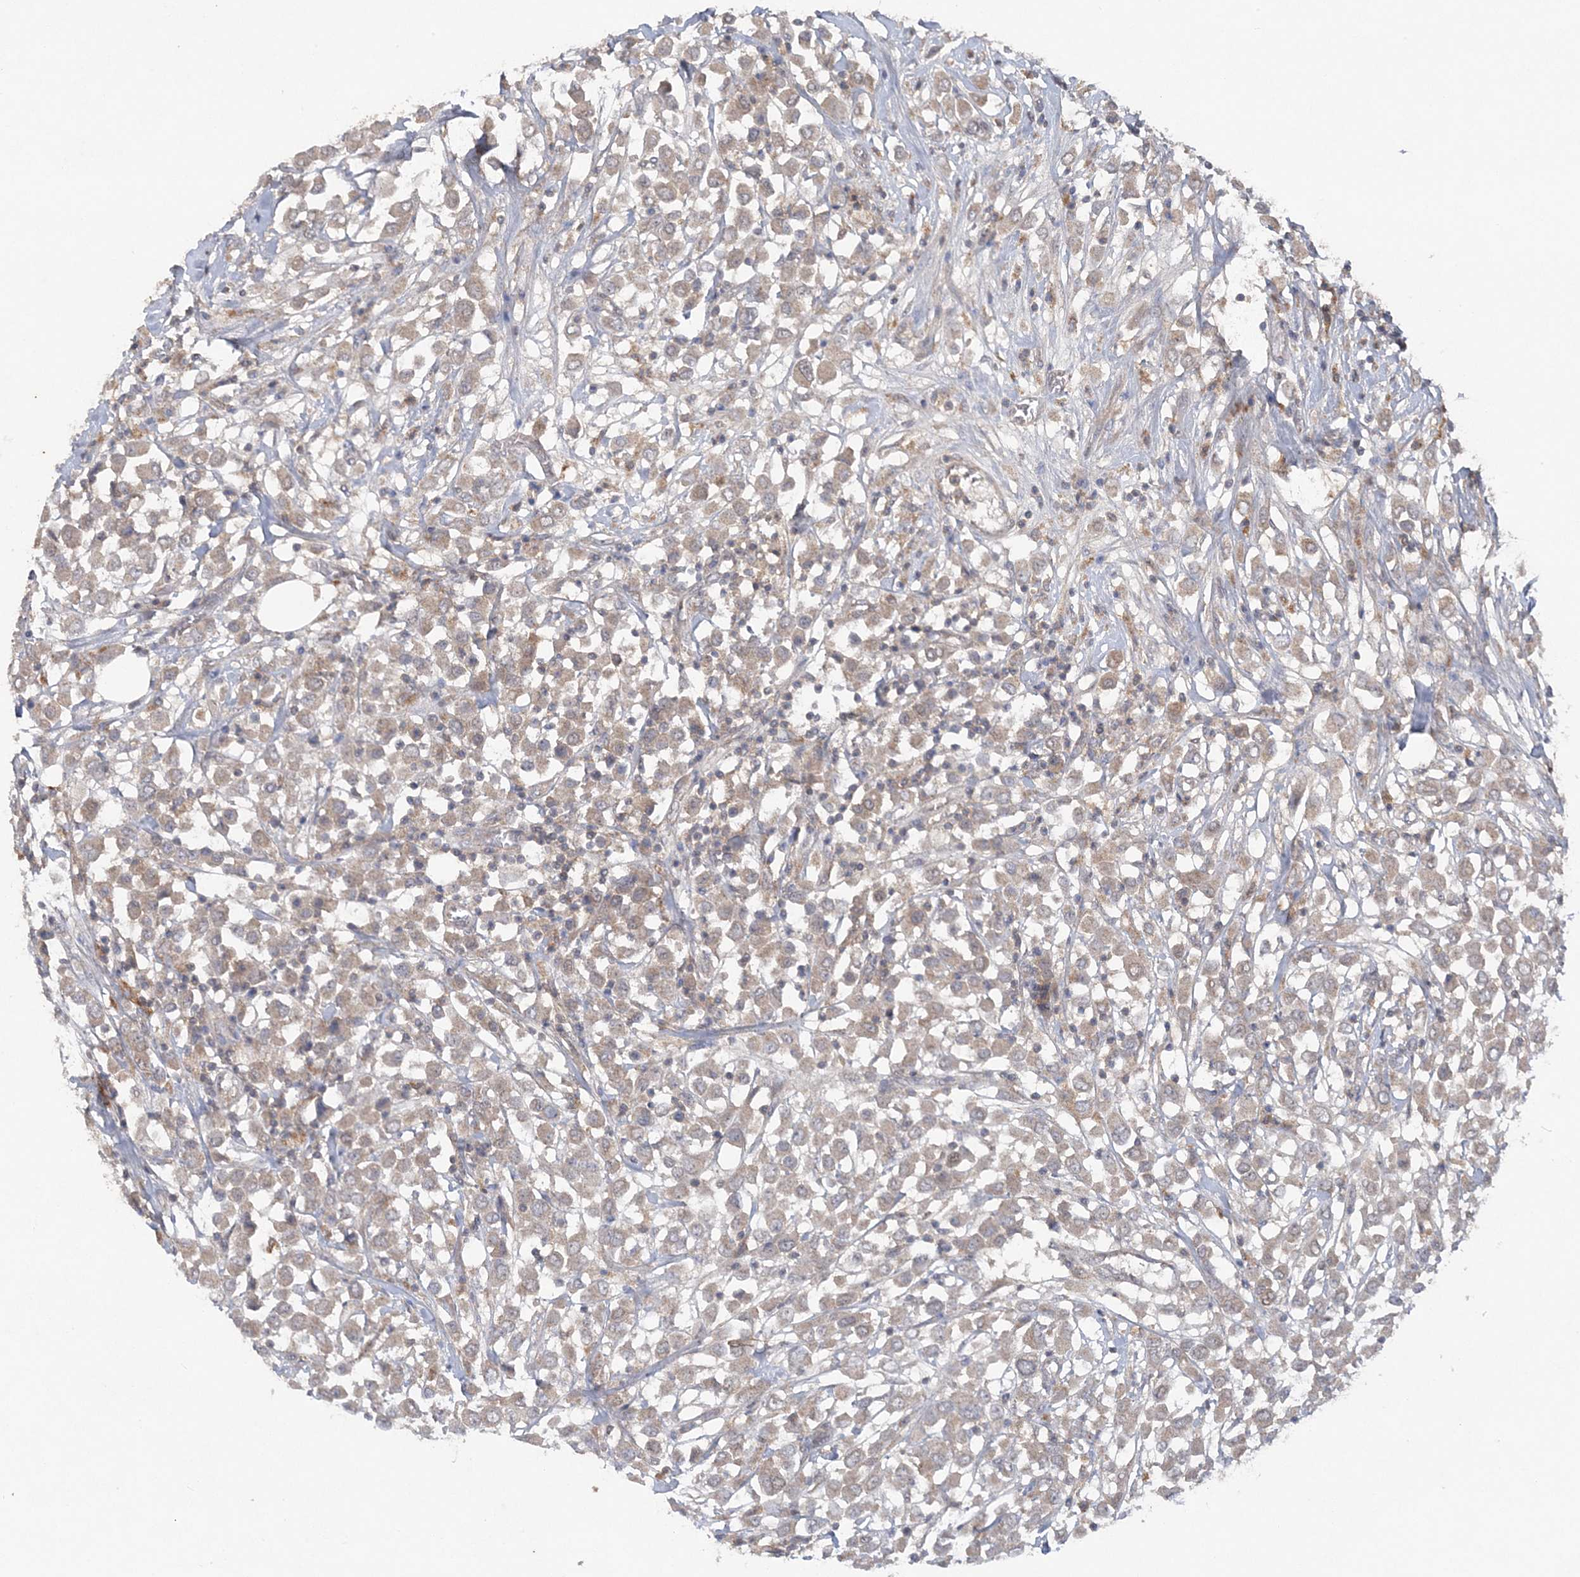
{"staining": {"intensity": "weak", "quantity": "25%-75%", "location": "cytoplasmic/membranous"}, "tissue": "breast cancer", "cell_type": "Tumor cells", "image_type": "cancer", "snomed": [{"axis": "morphology", "description": "Duct carcinoma"}, {"axis": "topography", "description": "Breast"}], "caption": "This image reveals immunohistochemistry staining of breast cancer, with low weak cytoplasmic/membranous staining in approximately 25%-75% of tumor cells.", "gene": "C1RL", "patient": {"sex": "female", "age": 61}}